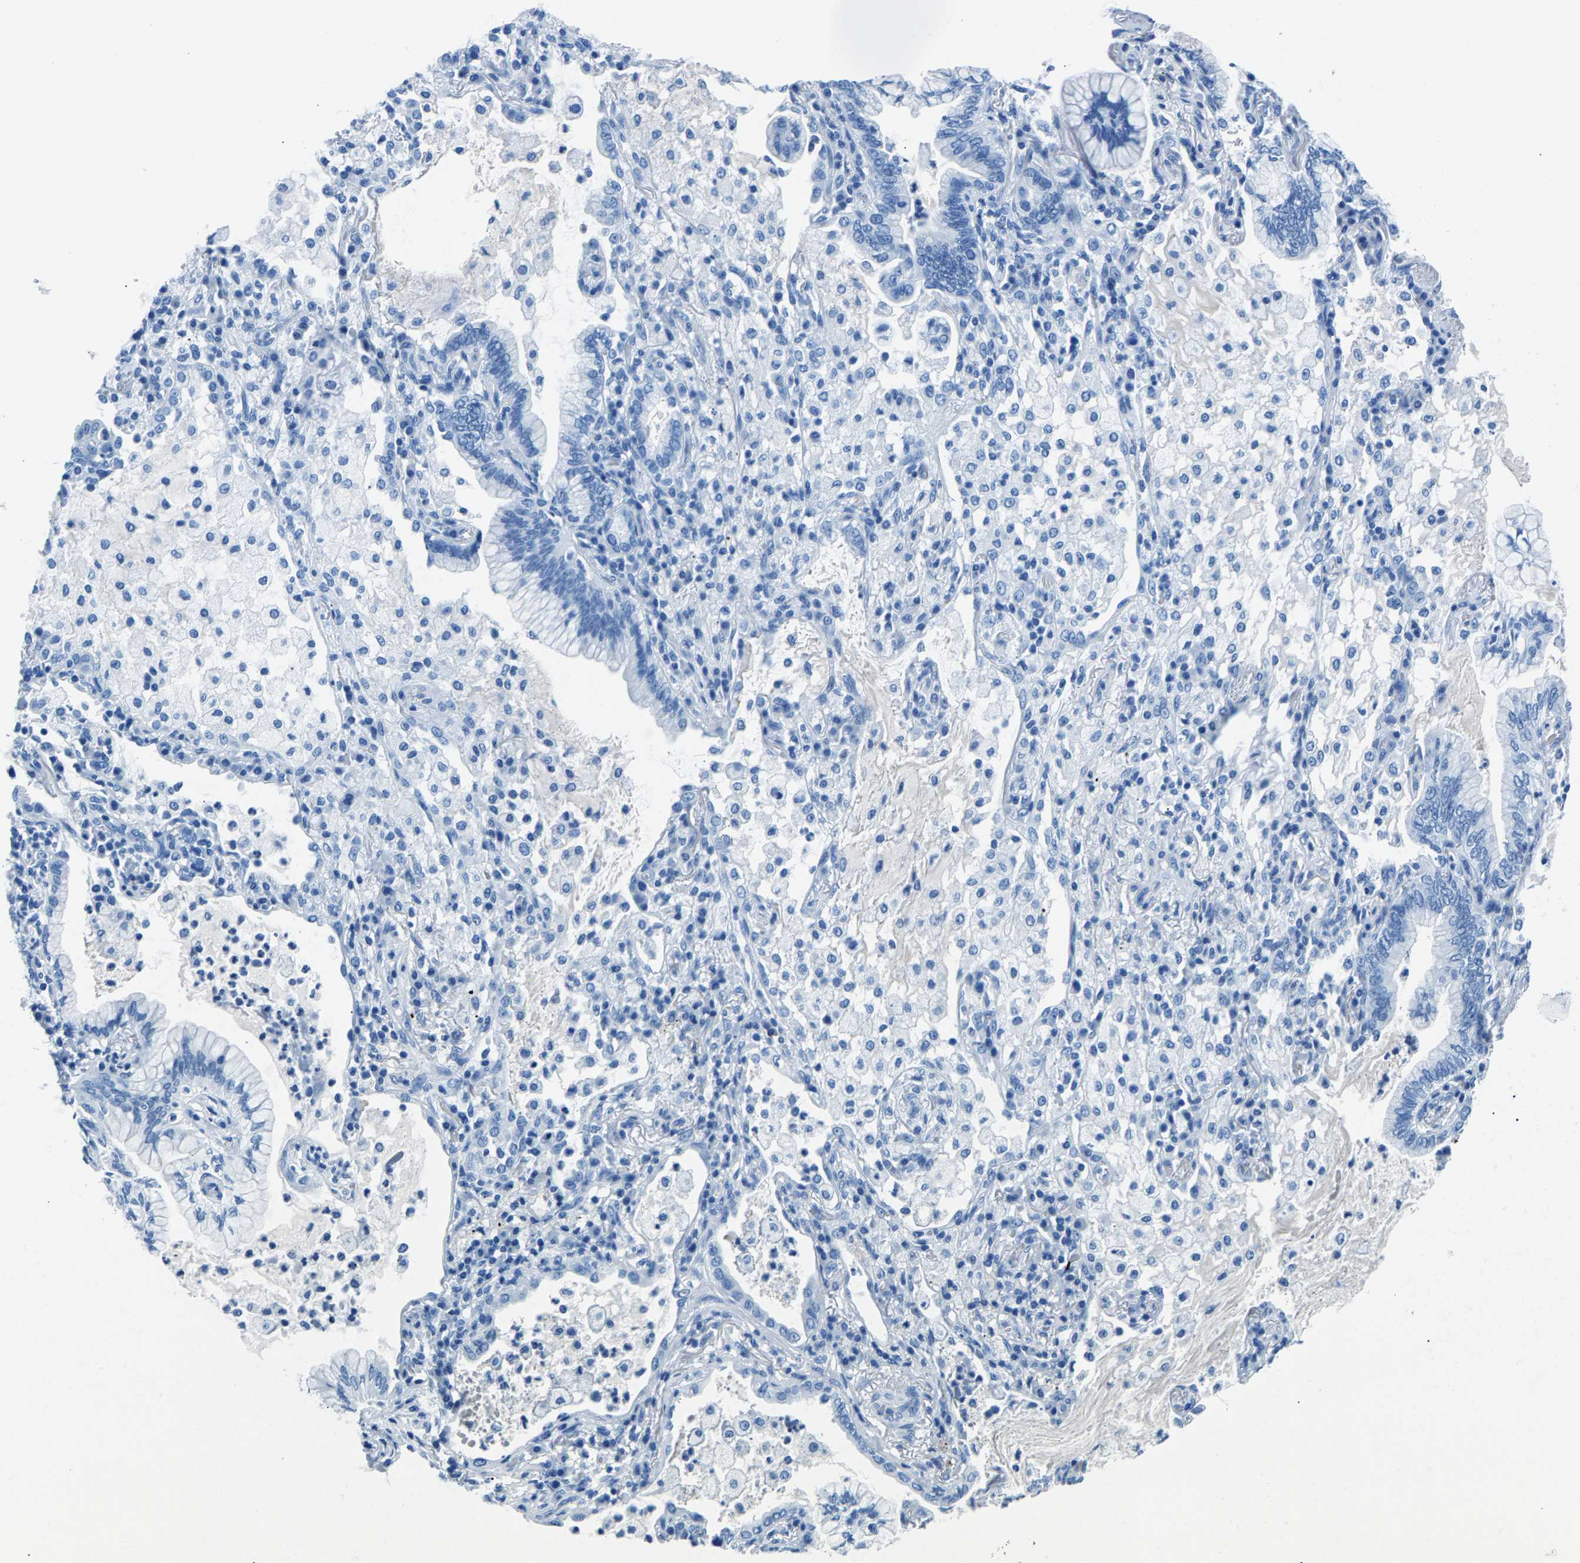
{"staining": {"intensity": "negative", "quantity": "none", "location": "none"}, "tissue": "lung cancer", "cell_type": "Tumor cells", "image_type": "cancer", "snomed": [{"axis": "morphology", "description": "Adenocarcinoma, NOS"}, {"axis": "topography", "description": "Lung"}], "caption": "DAB (3,3'-diaminobenzidine) immunohistochemical staining of human lung adenocarcinoma reveals no significant positivity in tumor cells.", "gene": "CPS1", "patient": {"sex": "female", "age": 70}}